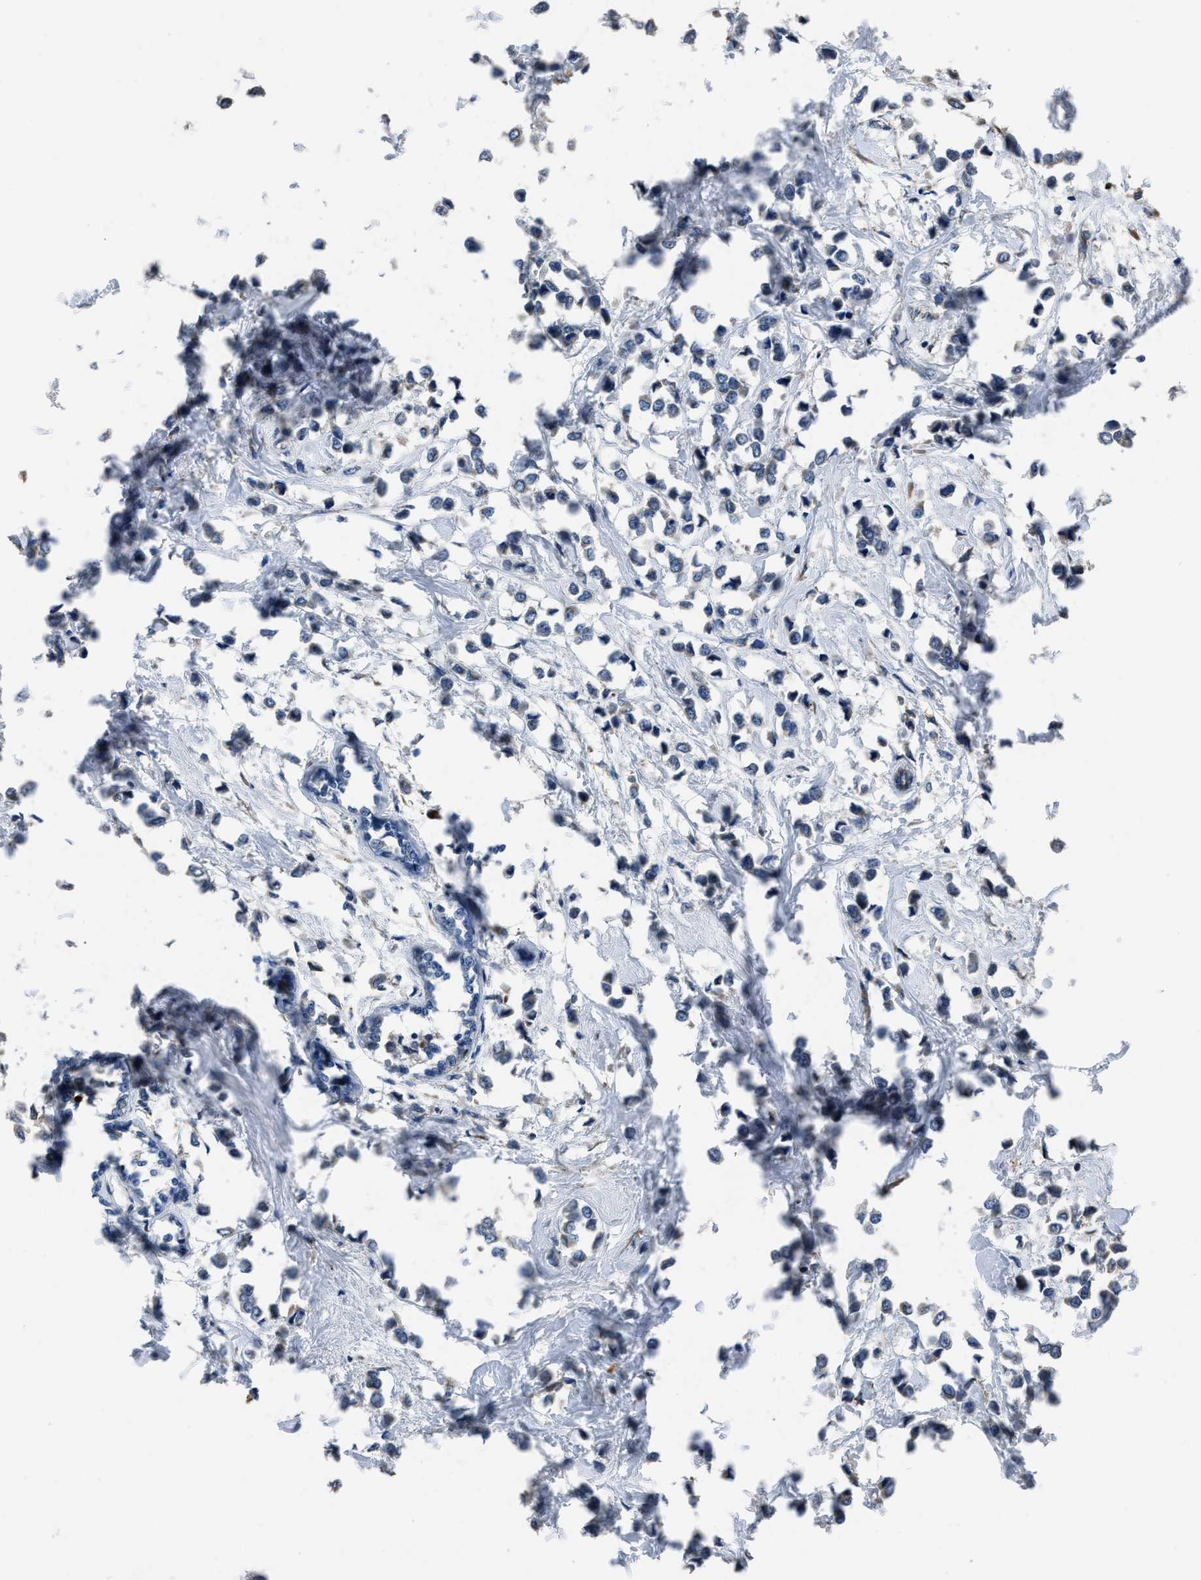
{"staining": {"intensity": "negative", "quantity": "none", "location": "none"}, "tissue": "breast cancer", "cell_type": "Tumor cells", "image_type": "cancer", "snomed": [{"axis": "morphology", "description": "Lobular carcinoma"}, {"axis": "topography", "description": "Breast"}], "caption": "Breast lobular carcinoma was stained to show a protein in brown. There is no significant expression in tumor cells.", "gene": "ANGPT1", "patient": {"sex": "female", "age": 51}}